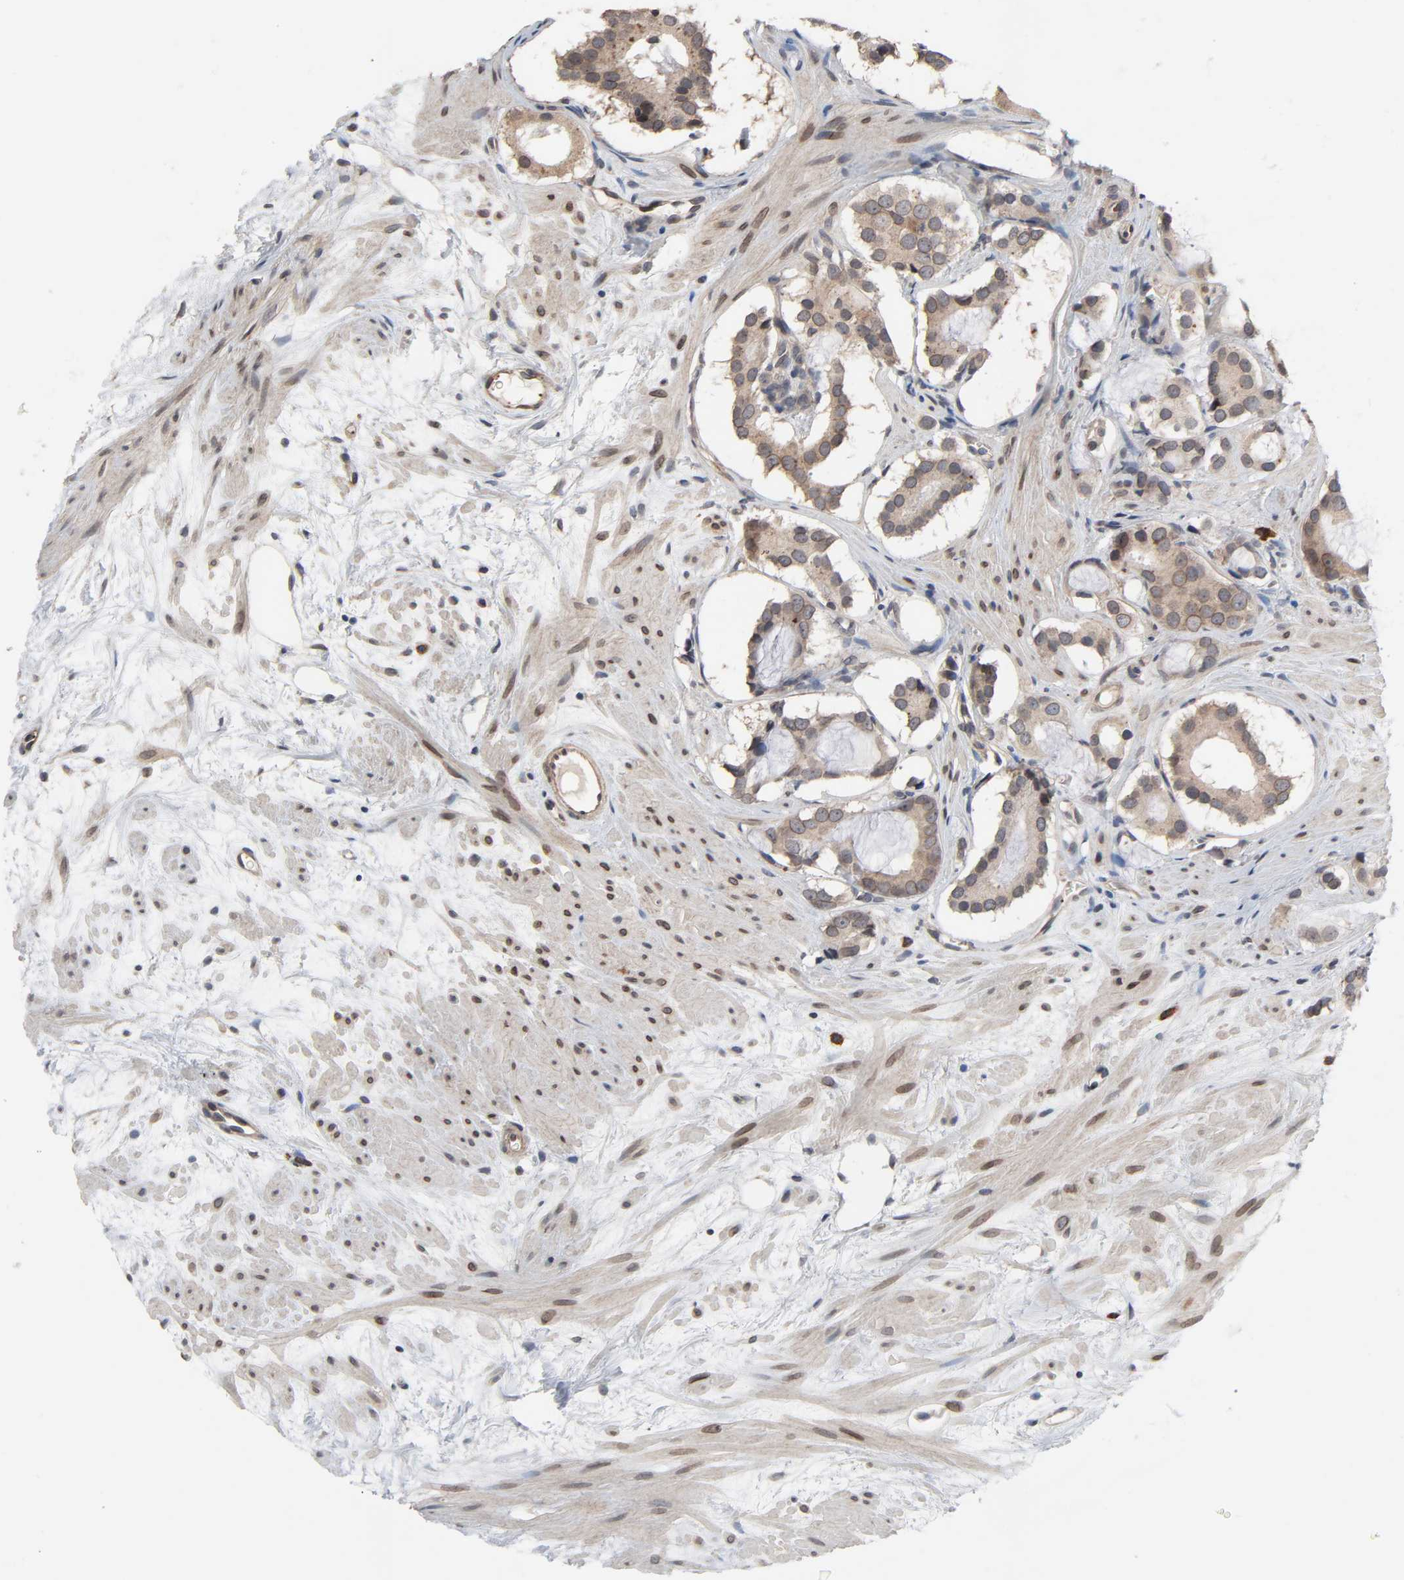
{"staining": {"intensity": "weak", "quantity": ">75%", "location": "cytoplasmic/membranous"}, "tissue": "prostate cancer", "cell_type": "Tumor cells", "image_type": "cancer", "snomed": [{"axis": "morphology", "description": "Adenocarcinoma, Low grade"}, {"axis": "topography", "description": "Prostate"}], "caption": "Prostate cancer was stained to show a protein in brown. There is low levels of weak cytoplasmic/membranous positivity in approximately >75% of tumor cells.", "gene": "CCDC175", "patient": {"sex": "male", "age": 57}}